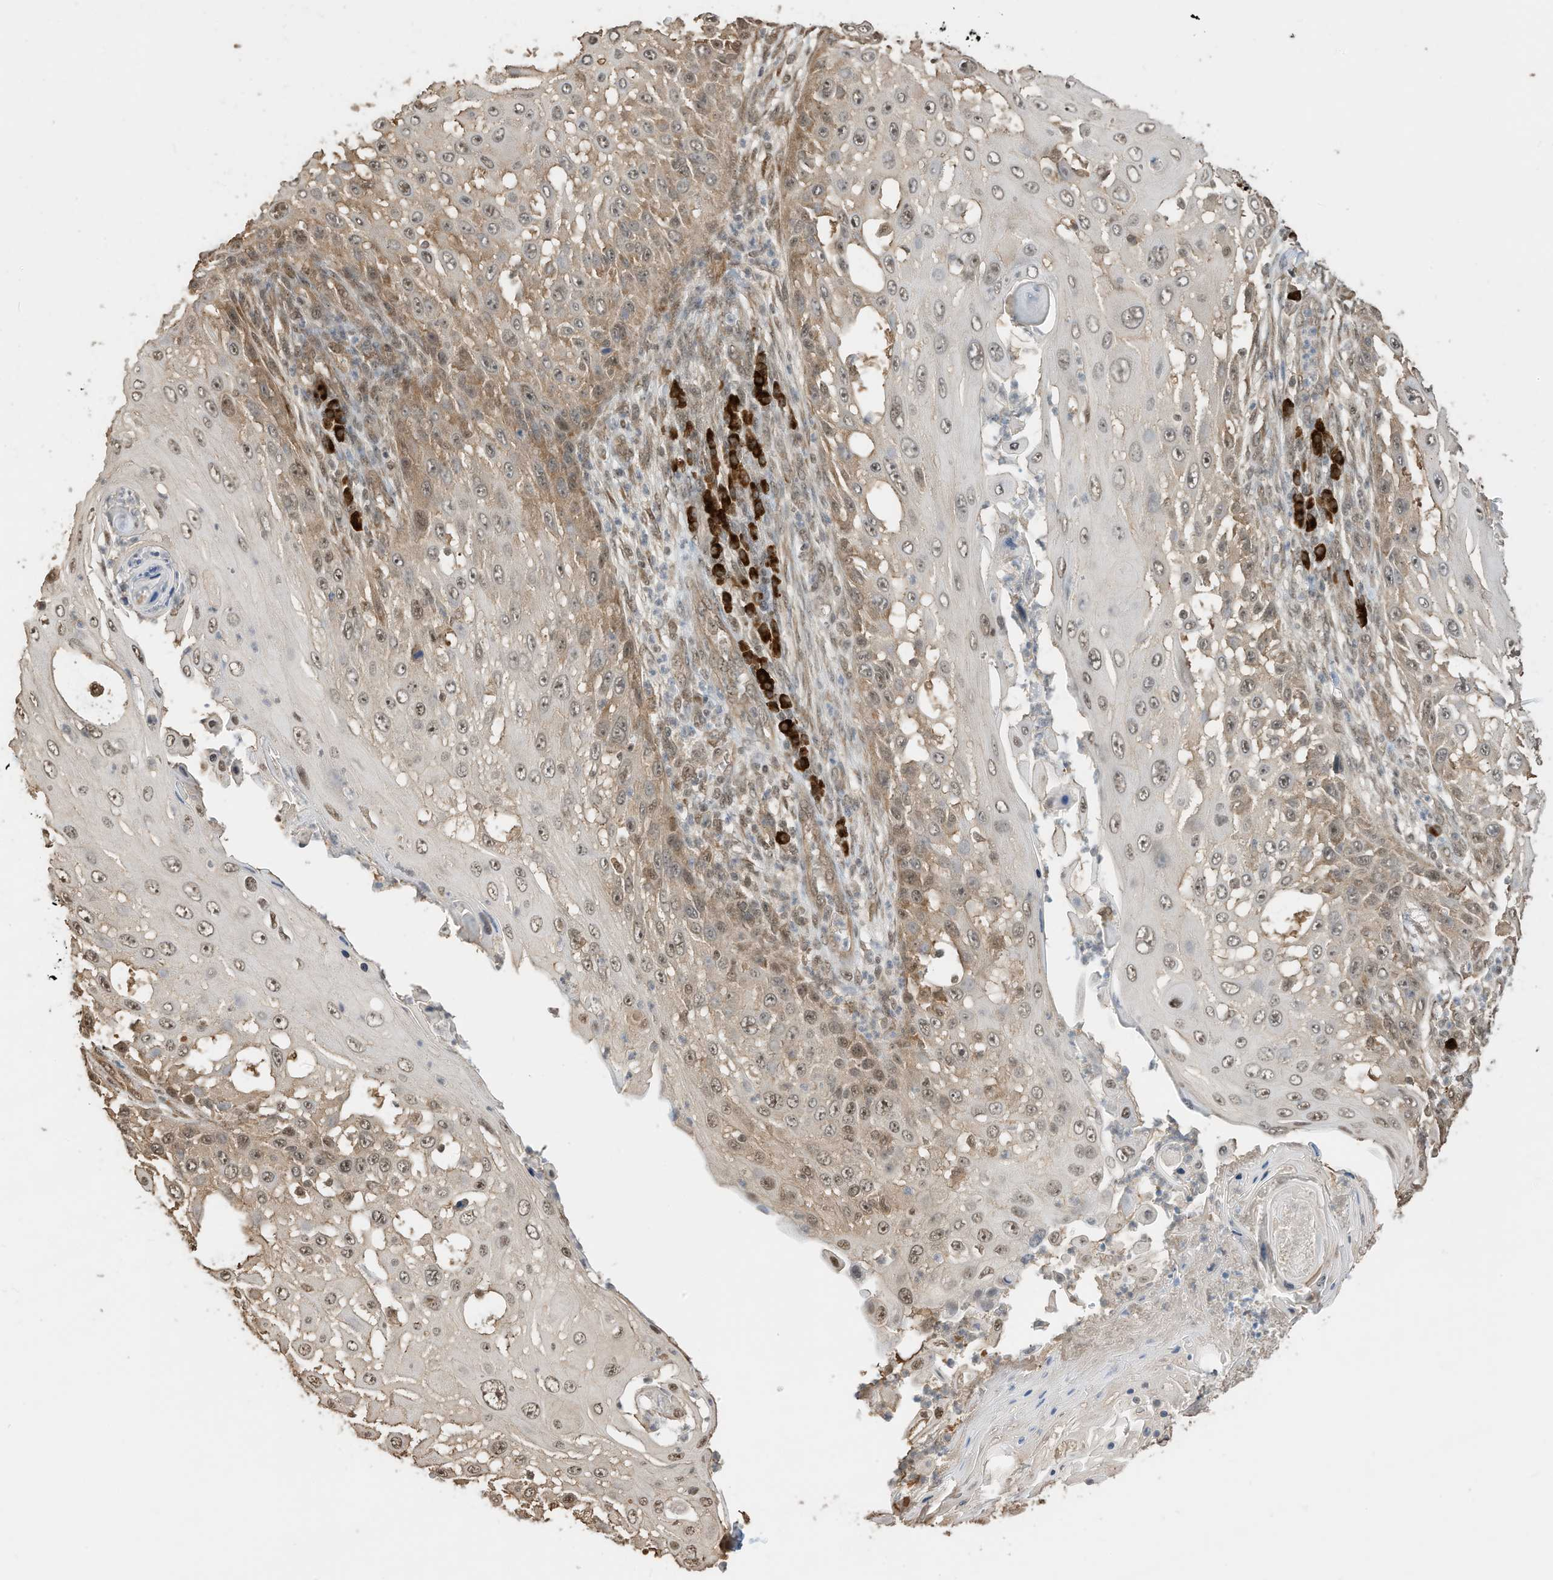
{"staining": {"intensity": "moderate", "quantity": "25%-75%", "location": "cytoplasmic/membranous,nuclear"}, "tissue": "skin cancer", "cell_type": "Tumor cells", "image_type": "cancer", "snomed": [{"axis": "morphology", "description": "Squamous cell carcinoma, NOS"}, {"axis": "topography", "description": "Skin"}], "caption": "Immunohistochemistry (IHC) staining of skin squamous cell carcinoma, which shows medium levels of moderate cytoplasmic/membranous and nuclear expression in about 25%-75% of tumor cells indicating moderate cytoplasmic/membranous and nuclear protein expression. The staining was performed using DAB (3,3'-diaminobenzidine) (brown) for protein detection and nuclei were counterstained in hematoxylin (blue).", "gene": "ZNF195", "patient": {"sex": "female", "age": 44}}